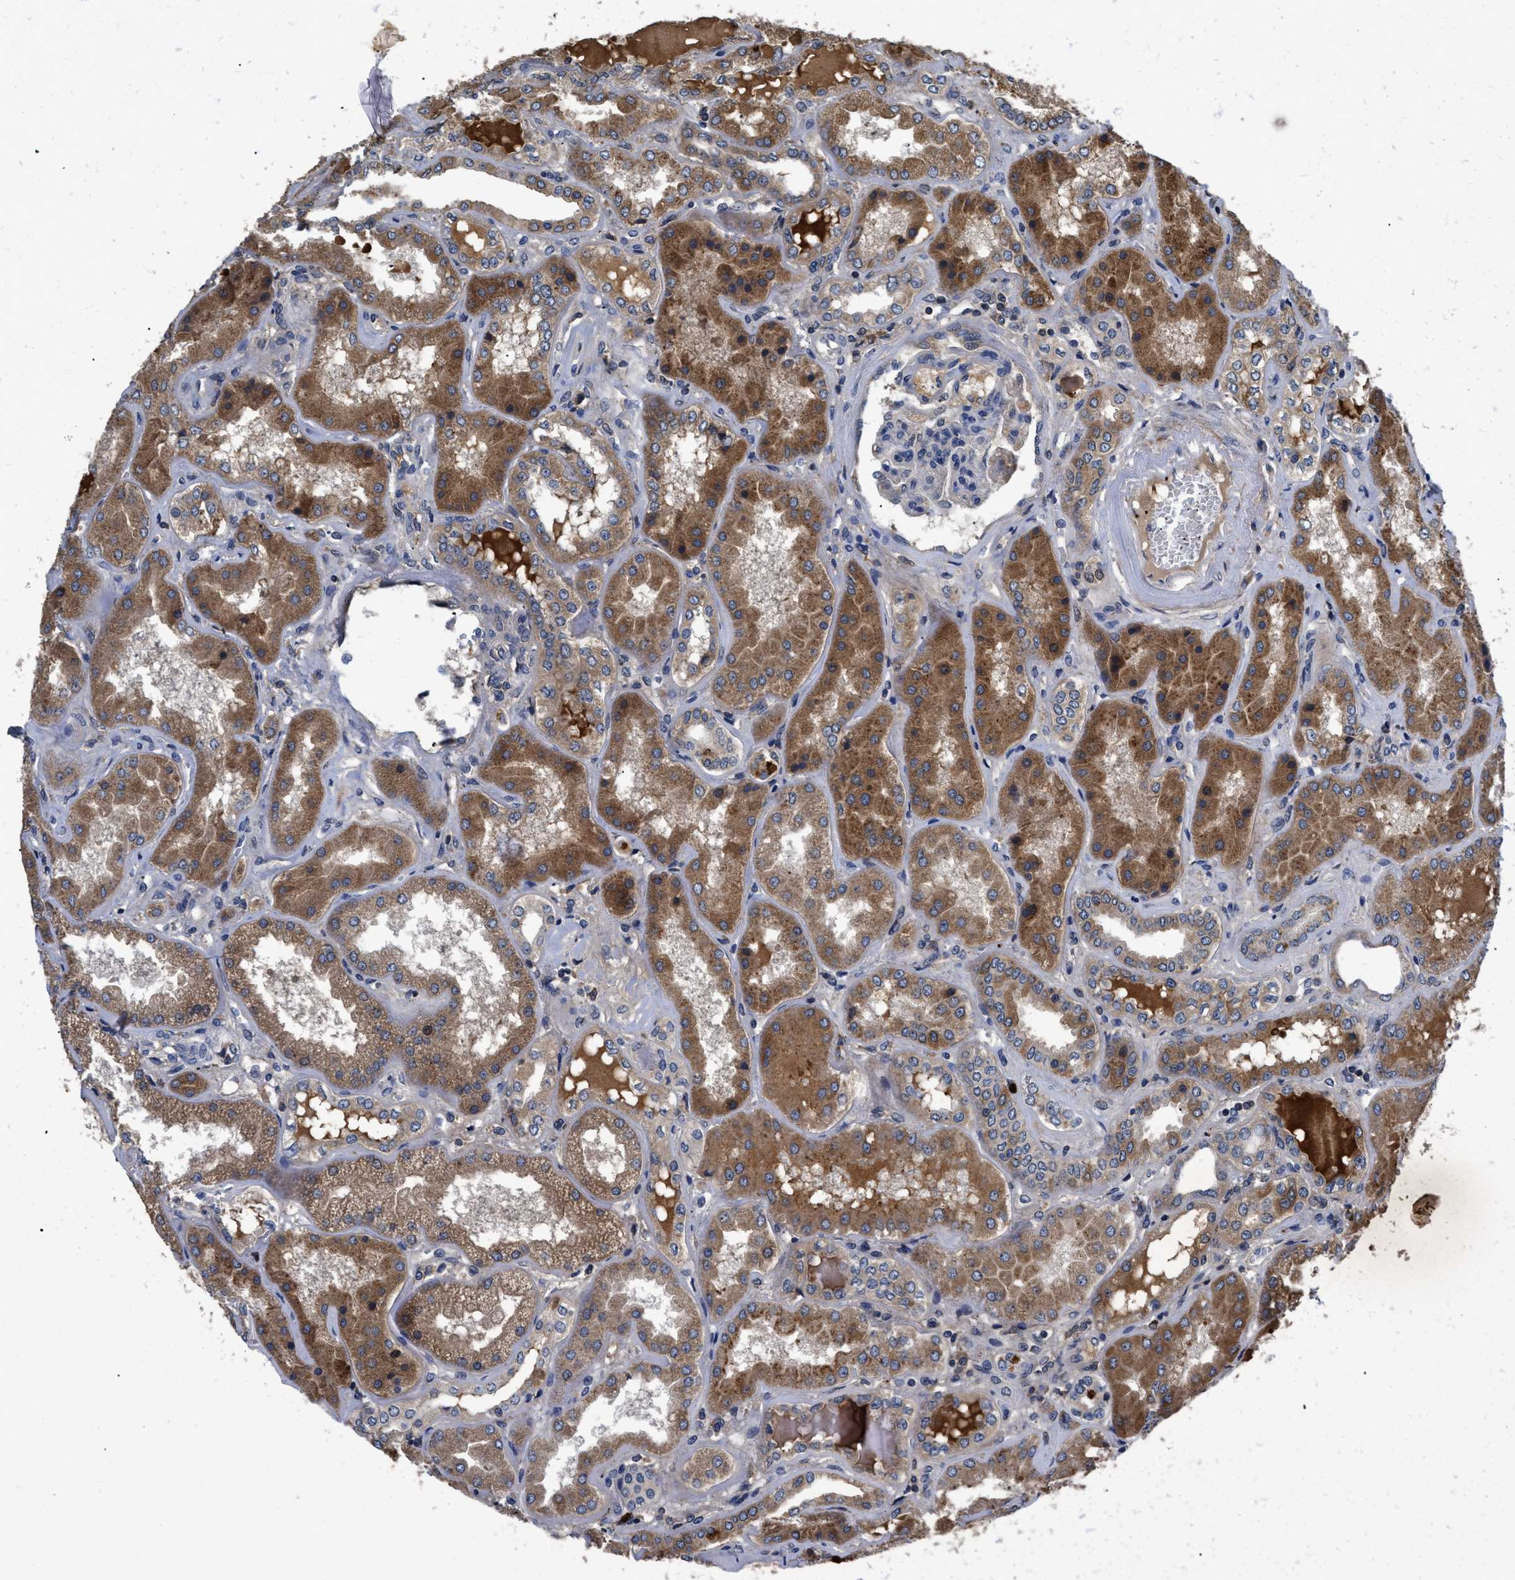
{"staining": {"intensity": "moderate", "quantity": "<25%", "location": "cytoplasmic/membranous"}, "tissue": "kidney", "cell_type": "Cells in glomeruli", "image_type": "normal", "snomed": [{"axis": "morphology", "description": "Normal tissue, NOS"}, {"axis": "topography", "description": "Kidney"}], "caption": "High-magnification brightfield microscopy of normal kidney stained with DAB (3,3'-diaminobenzidine) (brown) and counterstained with hematoxylin (blue). cells in glomeruli exhibit moderate cytoplasmic/membranous staining is present in approximately<25% of cells.", "gene": "LRRC3", "patient": {"sex": "female", "age": 56}}